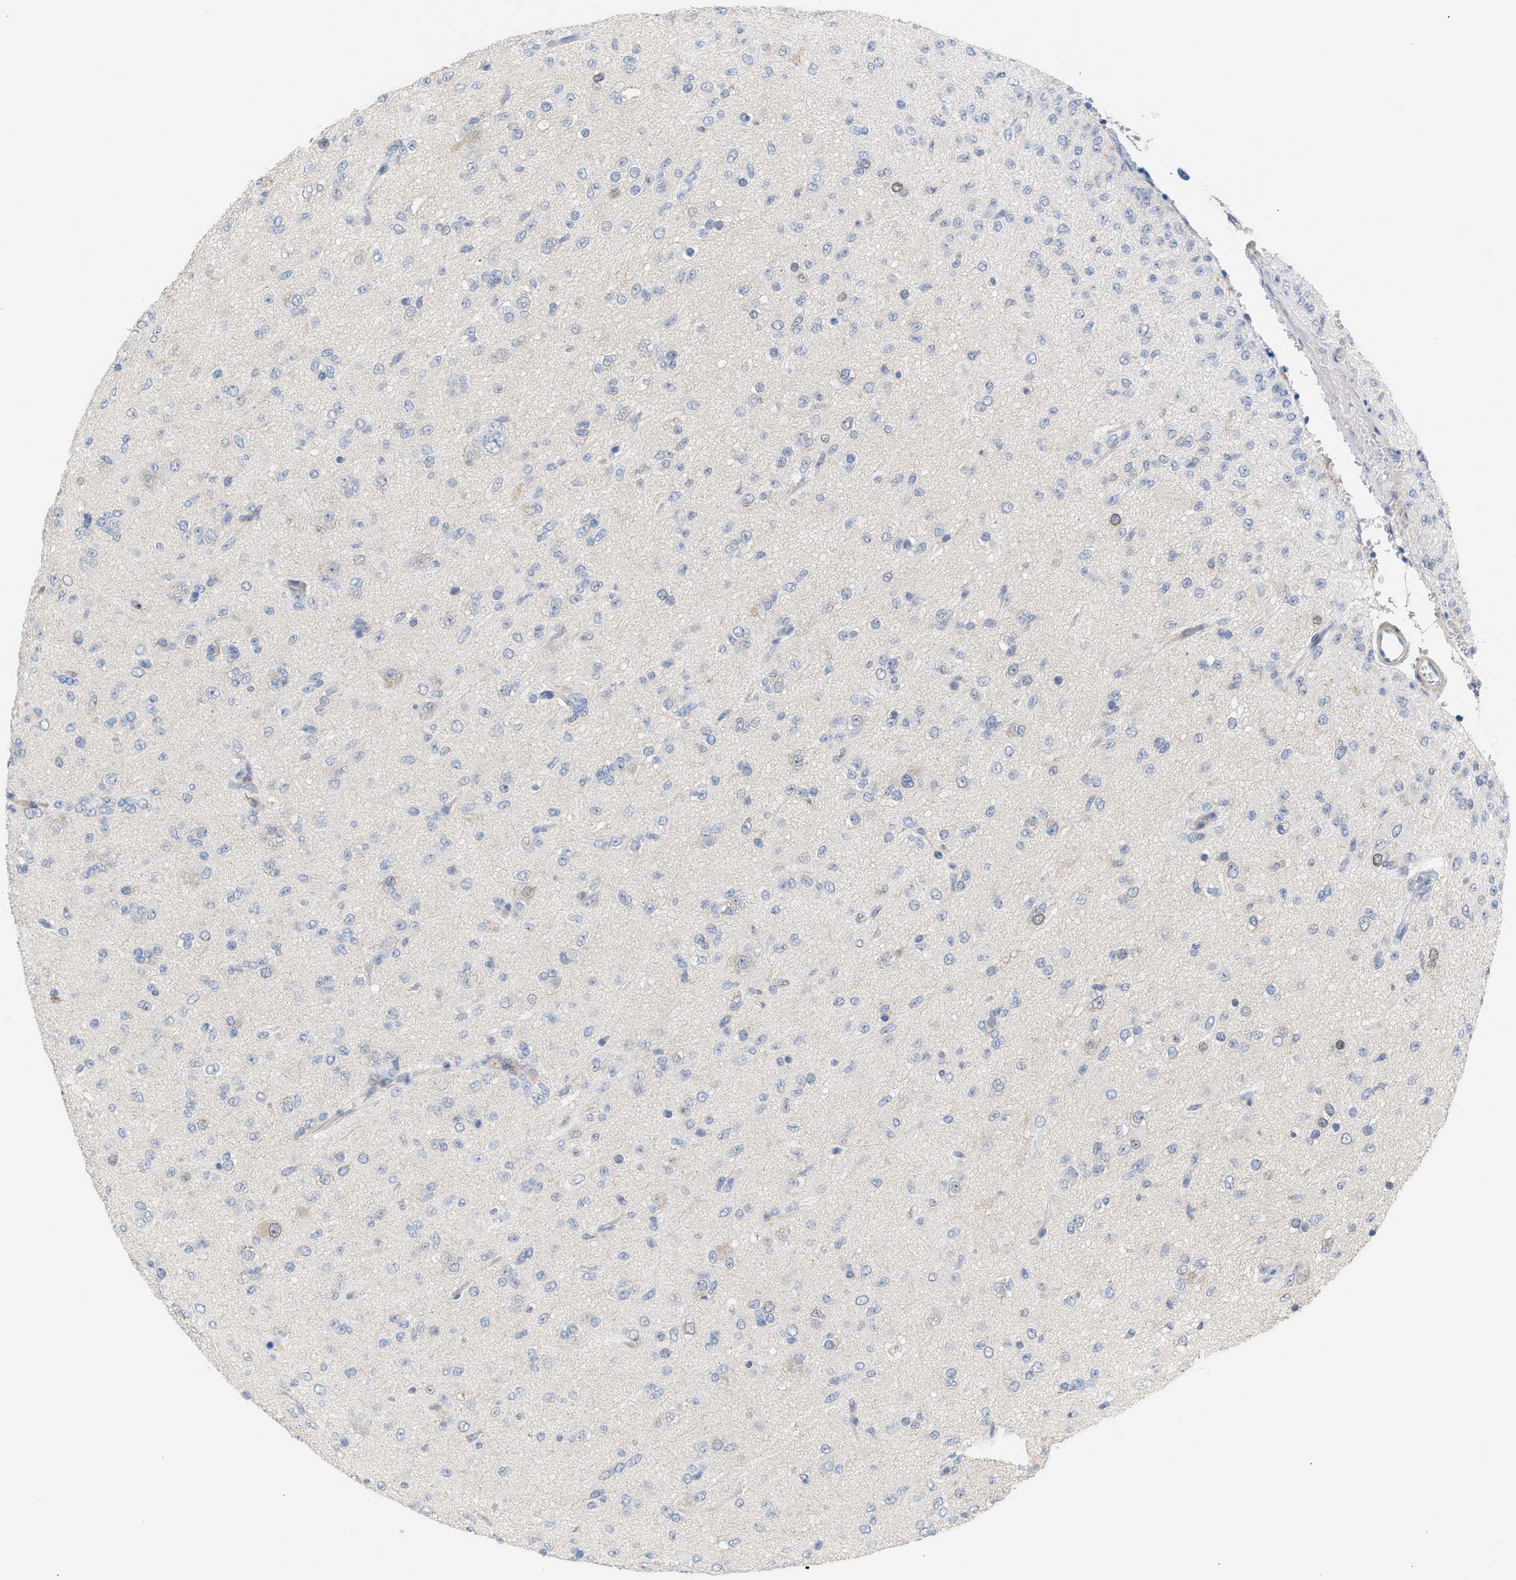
{"staining": {"intensity": "negative", "quantity": "none", "location": "none"}, "tissue": "glioma", "cell_type": "Tumor cells", "image_type": "cancer", "snomed": [{"axis": "morphology", "description": "Glioma, malignant, Low grade"}, {"axis": "topography", "description": "Brain"}], "caption": "This is an IHC photomicrograph of human glioma. There is no expression in tumor cells.", "gene": "LRCH1", "patient": {"sex": "male", "age": 65}}